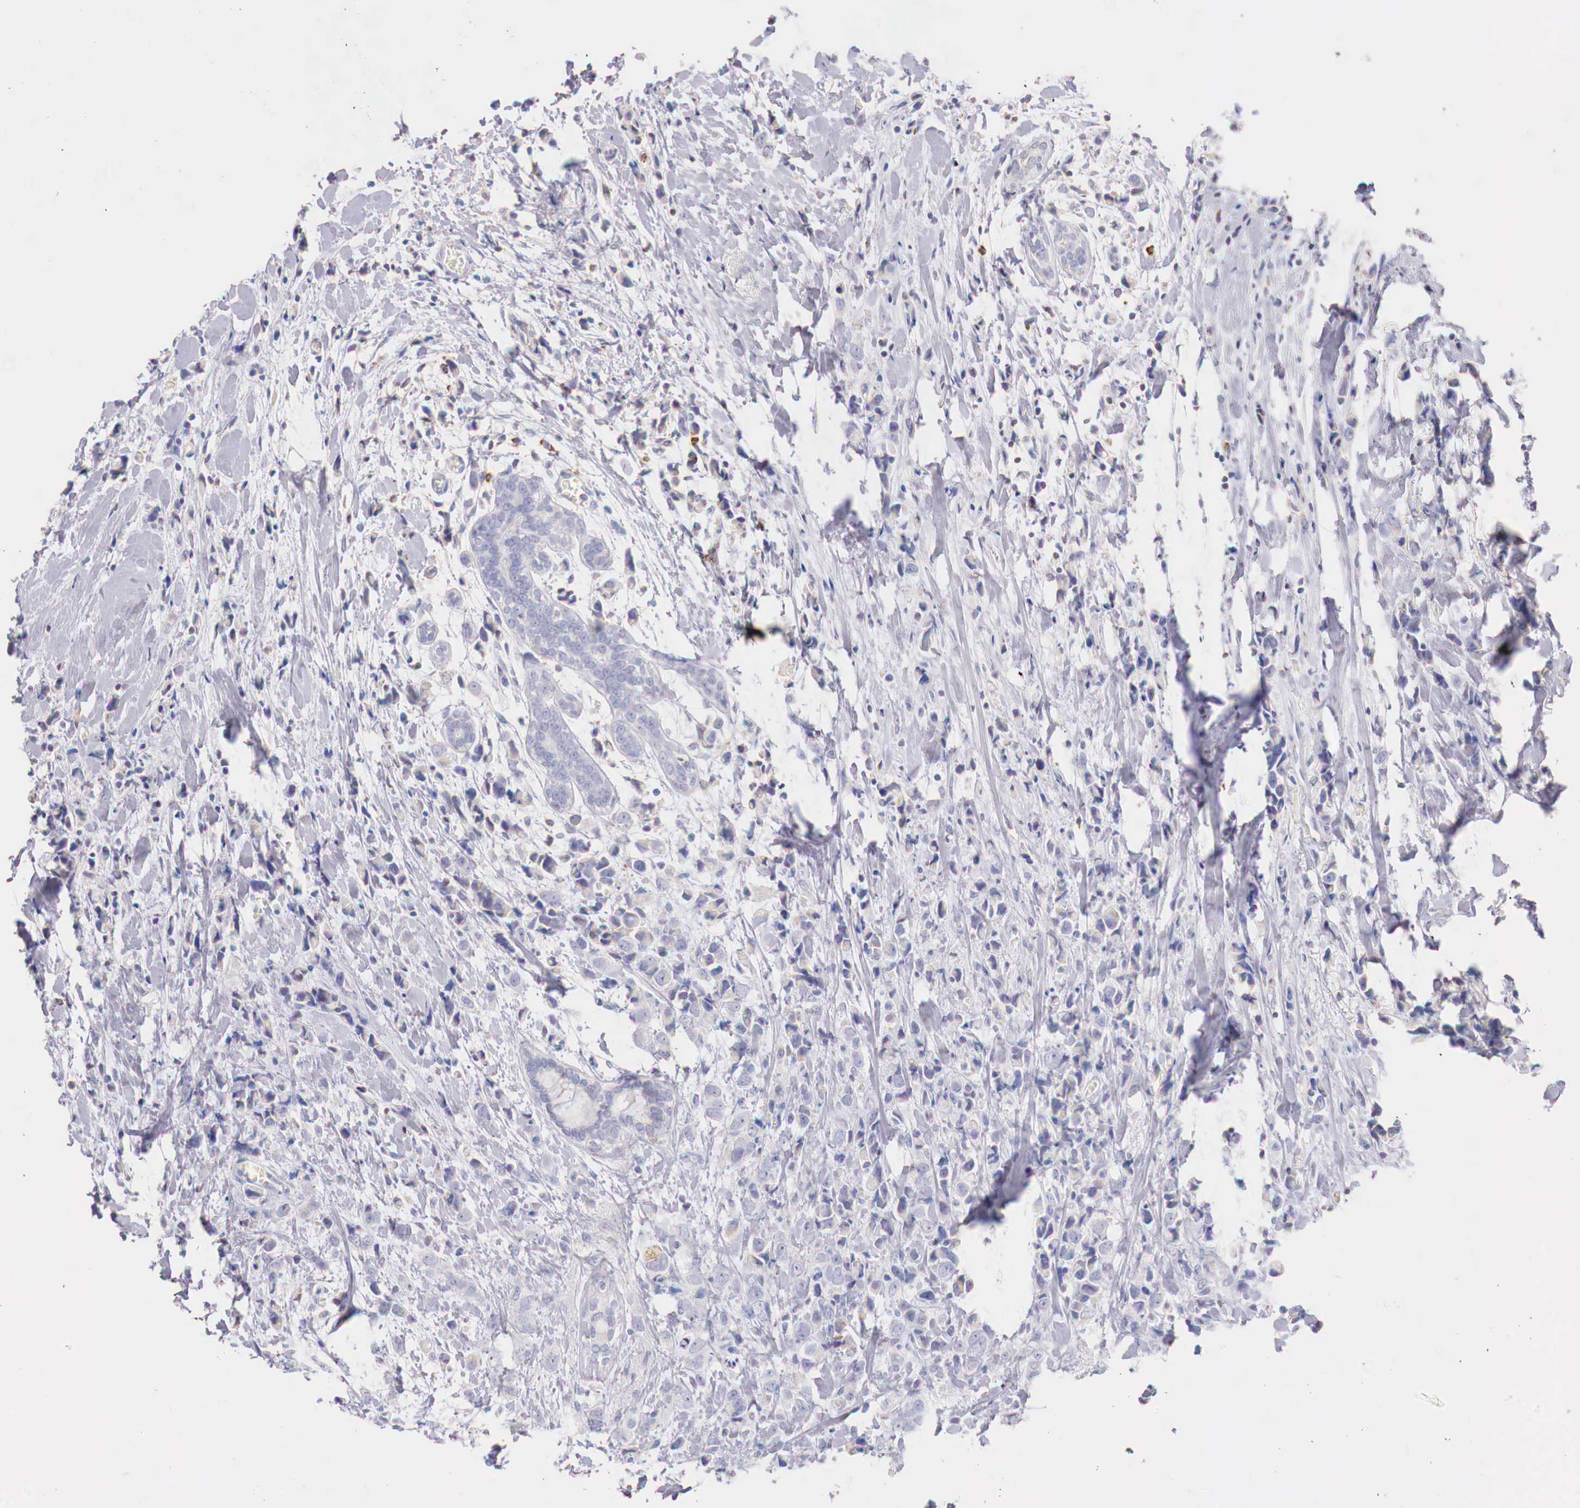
{"staining": {"intensity": "weak", "quantity": "<25%", "location": "cytoplasmic/membranous"}, "tissue": "breast cancer", "cell_type": "Tumor cells", "image_type": "cancer", "snomed": [{"axis": "morphology", "description": "Lobular carcinoma"}, {"axis": "topography", "description": "Breast"}], "caption": "Tumor cells are negative for brown protein staining in breast lobular carcinoma.", "gene": "IDH3G", "patient": {"sex": "female", "age": 57}}